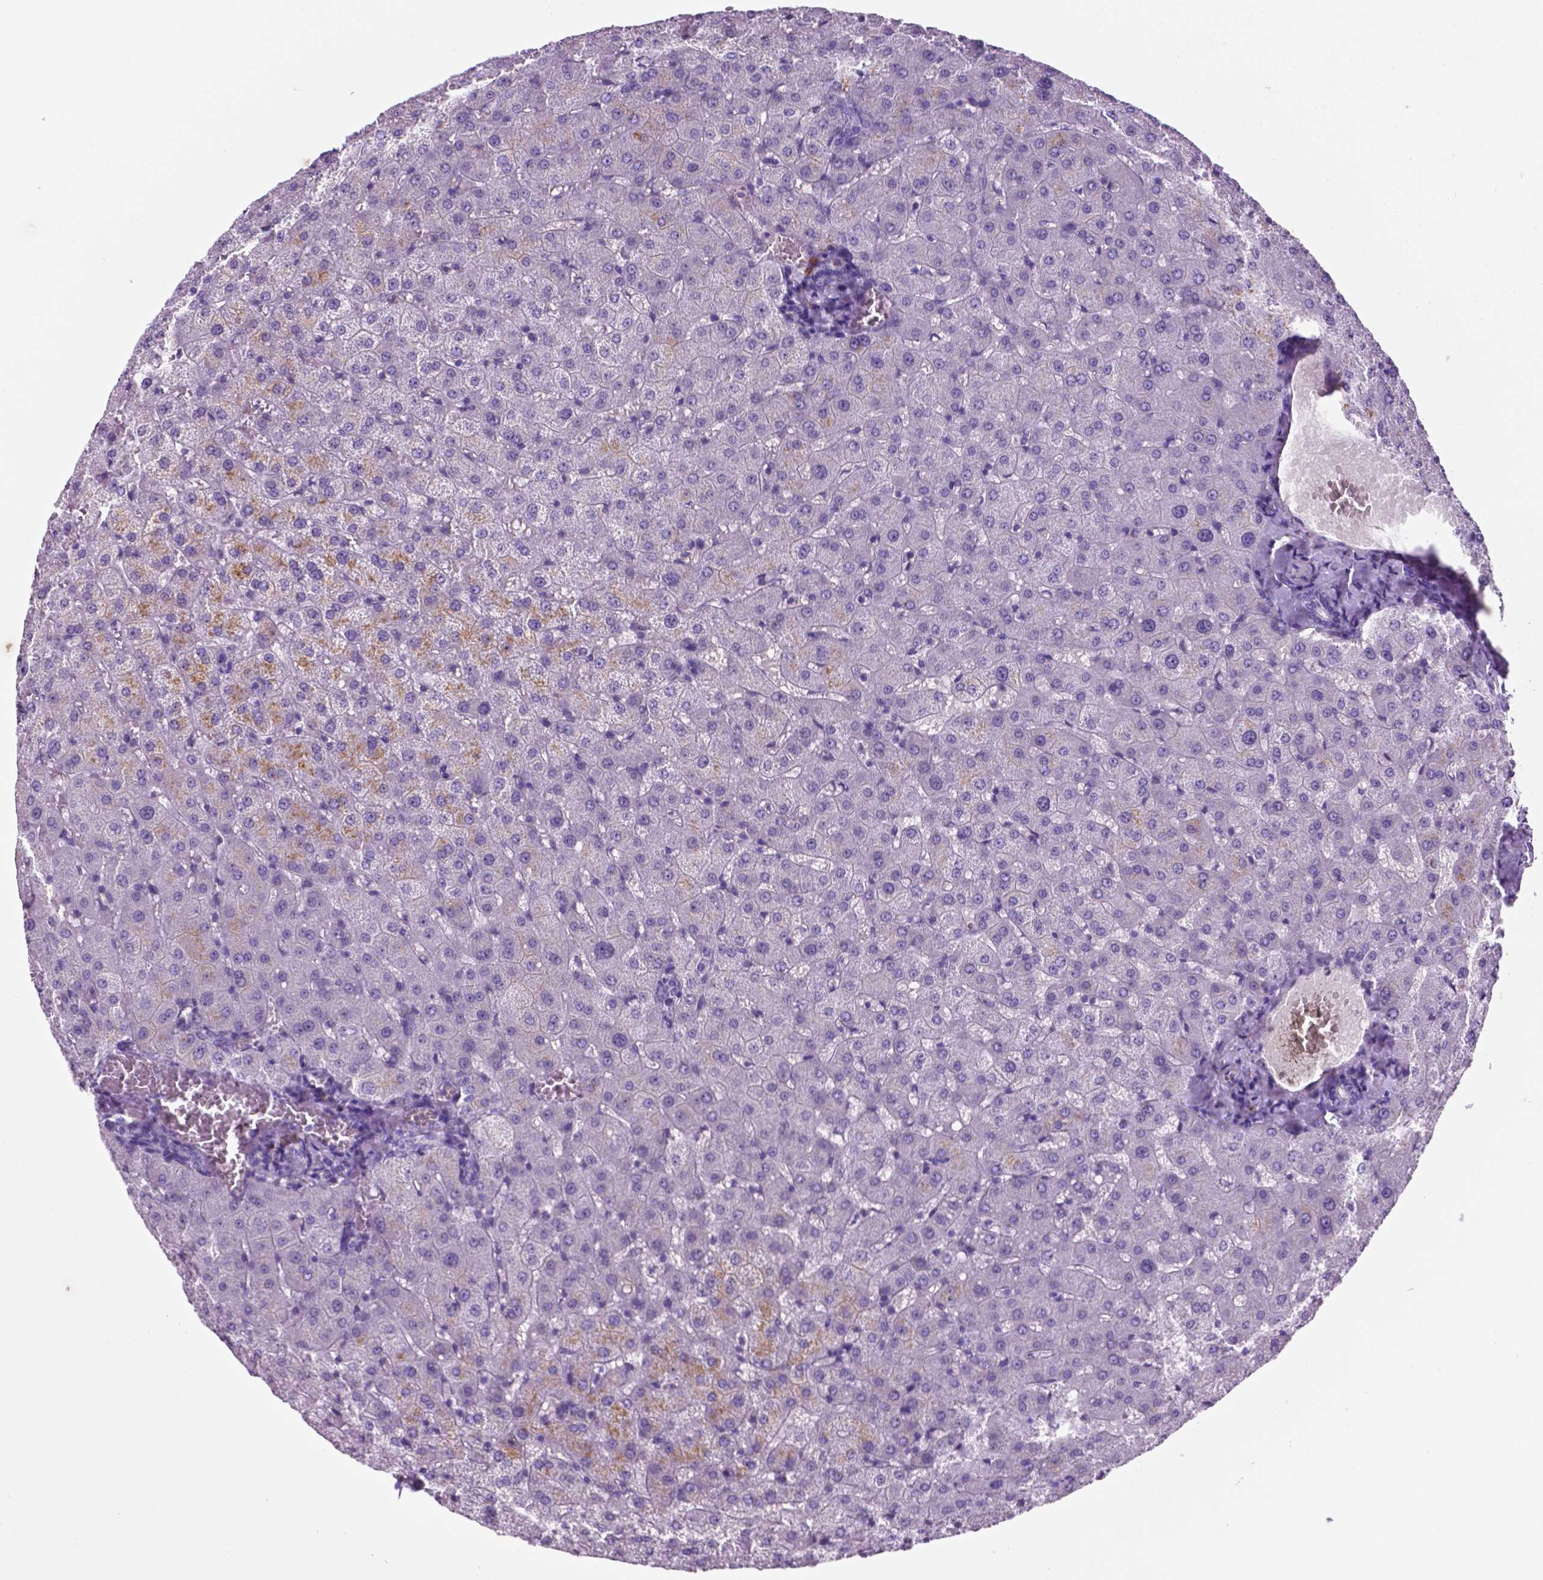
{"staining": {"intensity": "negative", "quantity": "none", "location": "none"}, "tissue": "liver", "cell_type": "Cholangiocytes", "image_type": "normal", "snomed": [{"axis": "morphology", "description": "Normal tissue, NOS"}, {"axis": "topography", "description": "Liver"}], "caption": "IHC image of normal liver: liver stained with DAB (3,3'-diaminobenzidine) demonstrates no significant protein expression in cholangiocytes.", "gene": "C18orf21", "patient": {"sex": "female", "age": 50}}